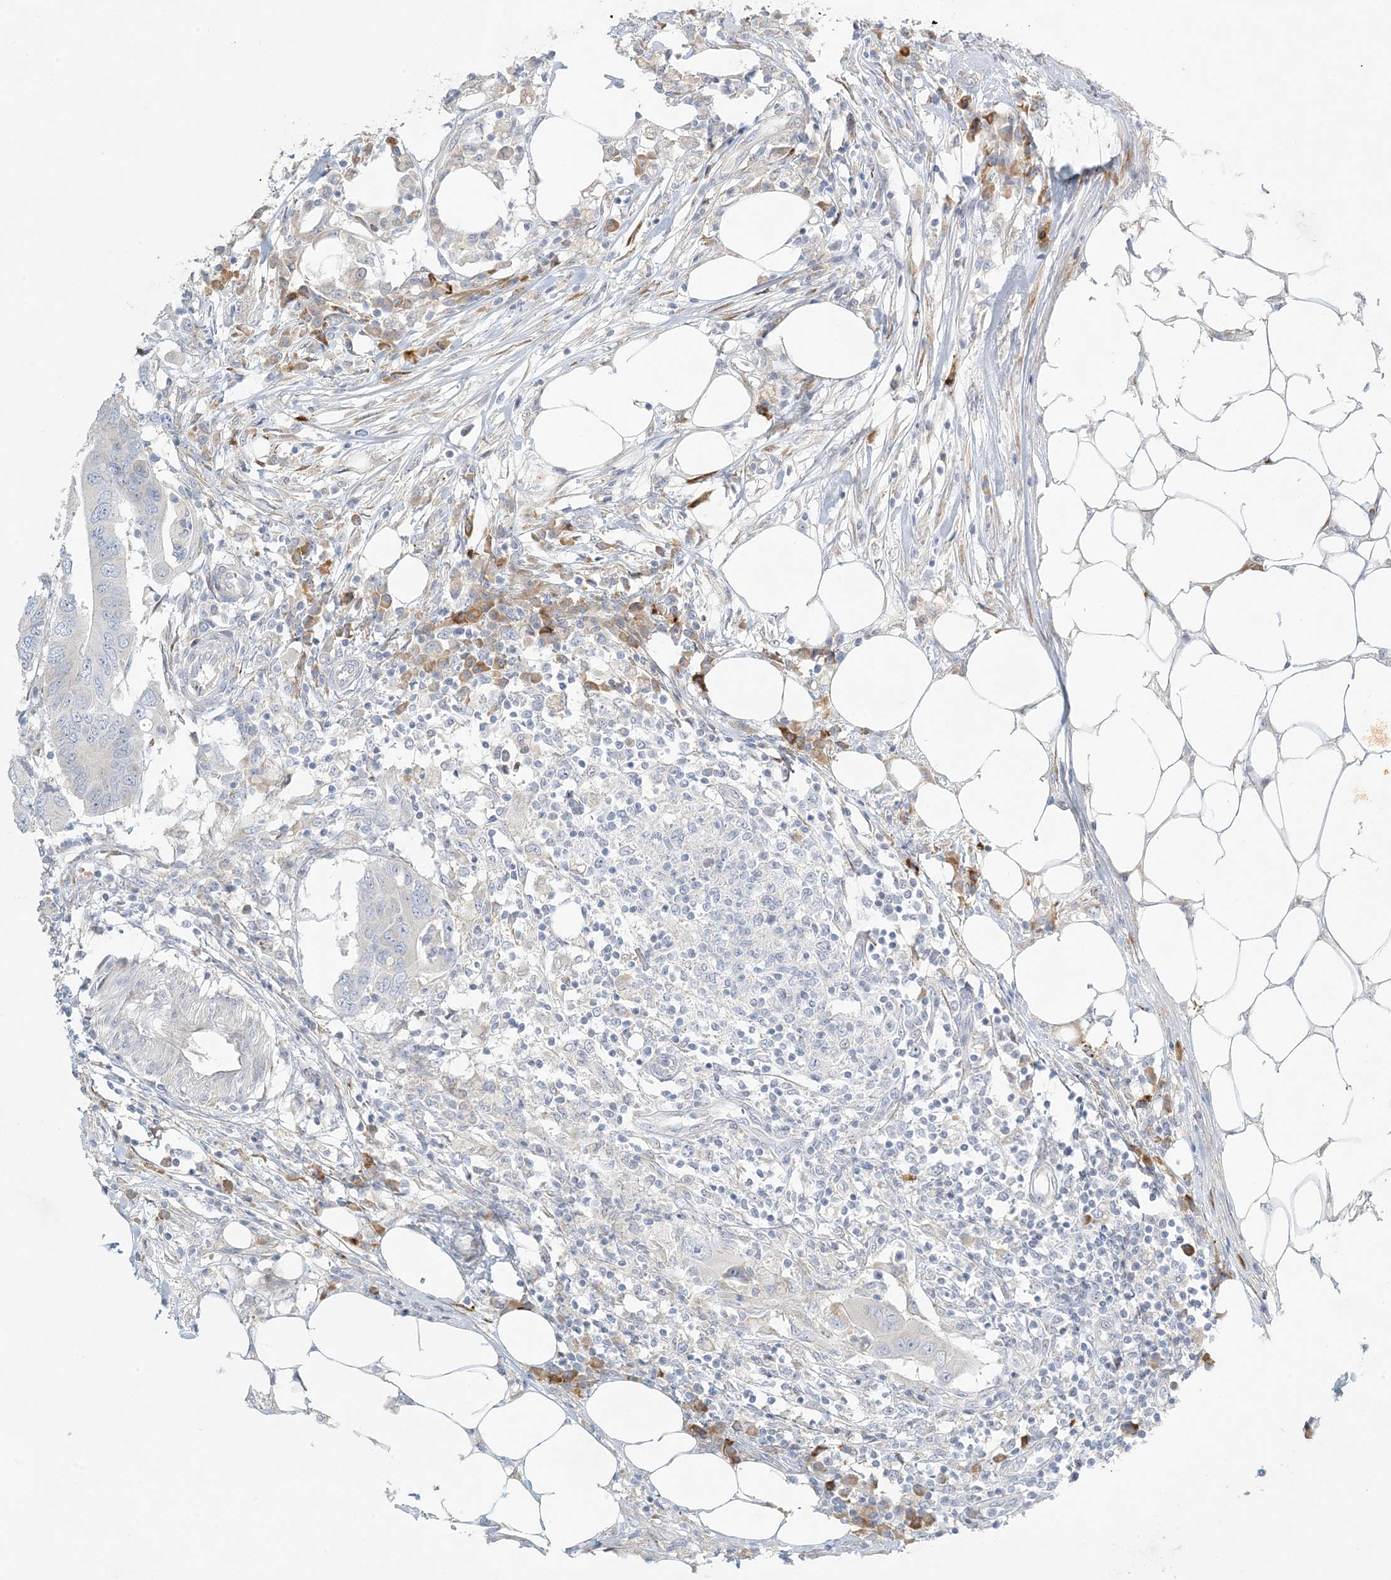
{"staining": {"intensity": "negative", "quantity": "none", "location": "none"}, "tissue": "colorectal cancer", "cell_type": "Tumor cells", "image_type": "cancer", "snomed": [{"axis": "morphology", "description": "Adenocarcinoma, NOS"}, {"axis": "topography", "description": "Colon"}], "caption": "This is a photomicrograph of immunohistochemistry (IHC) staining of colorectal cancer, which shows no staining in tumor cells.", "gene": "ZNF385D", "patient": {"sex": "male", "age": 71}}